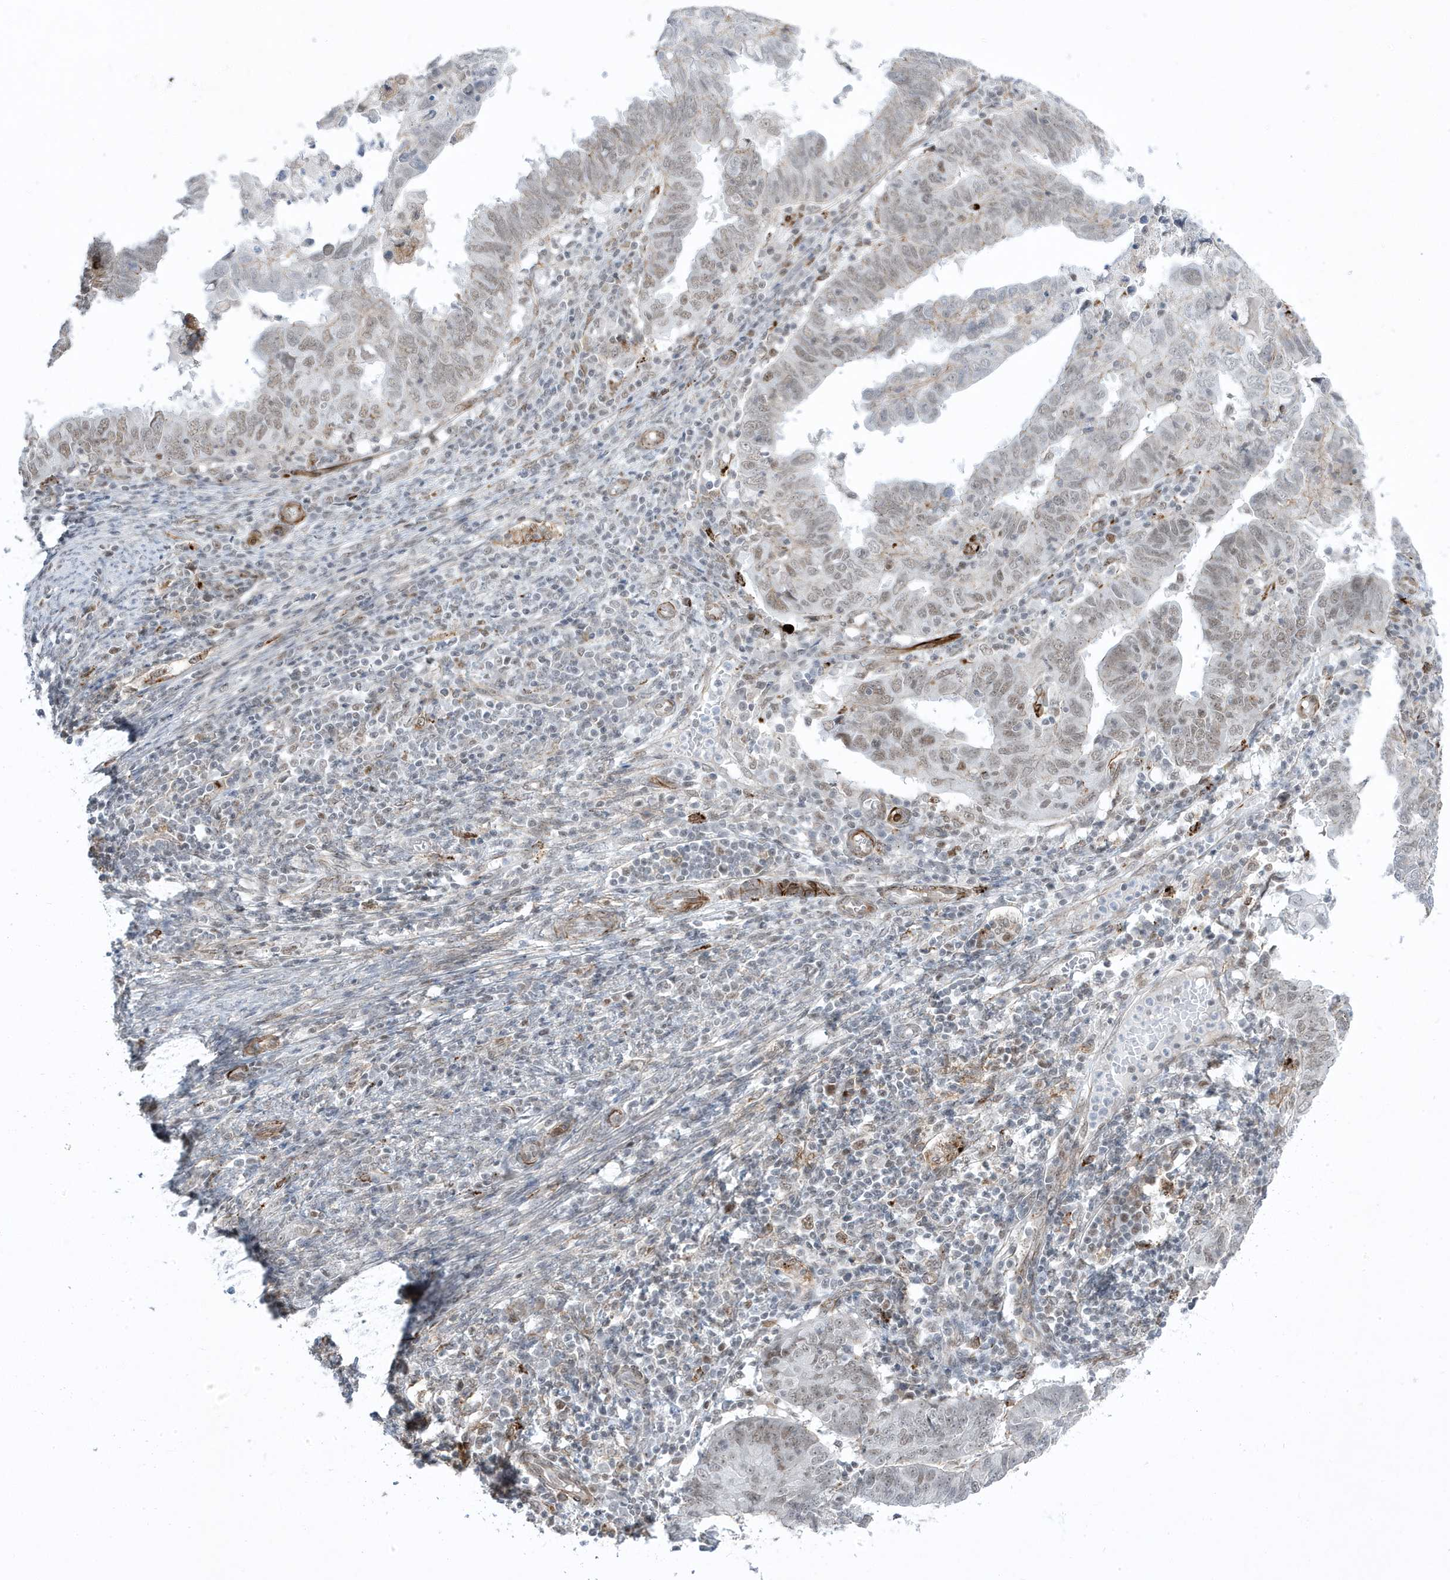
{"staining": {"intensity": "weak", "quantity": ">75%", "location": "nuclear"}, "tissue": "endometrial cancer", "cell_type": "Tumor cells", "image_type": "cancer", "snomed": [{"axis": "morphology", "description": "Adenocarcinoma, NOS"}, {"axis": "topography", "description": "Uterus"}], "caption": "About >75% of tumor cells in endometrial cancer exhibit weak nuclear protein expression as visualized by brown immunohistochemical staining.", "gene": "ADAMTSL3", "patient": {"sex": "female", "age": 77}}